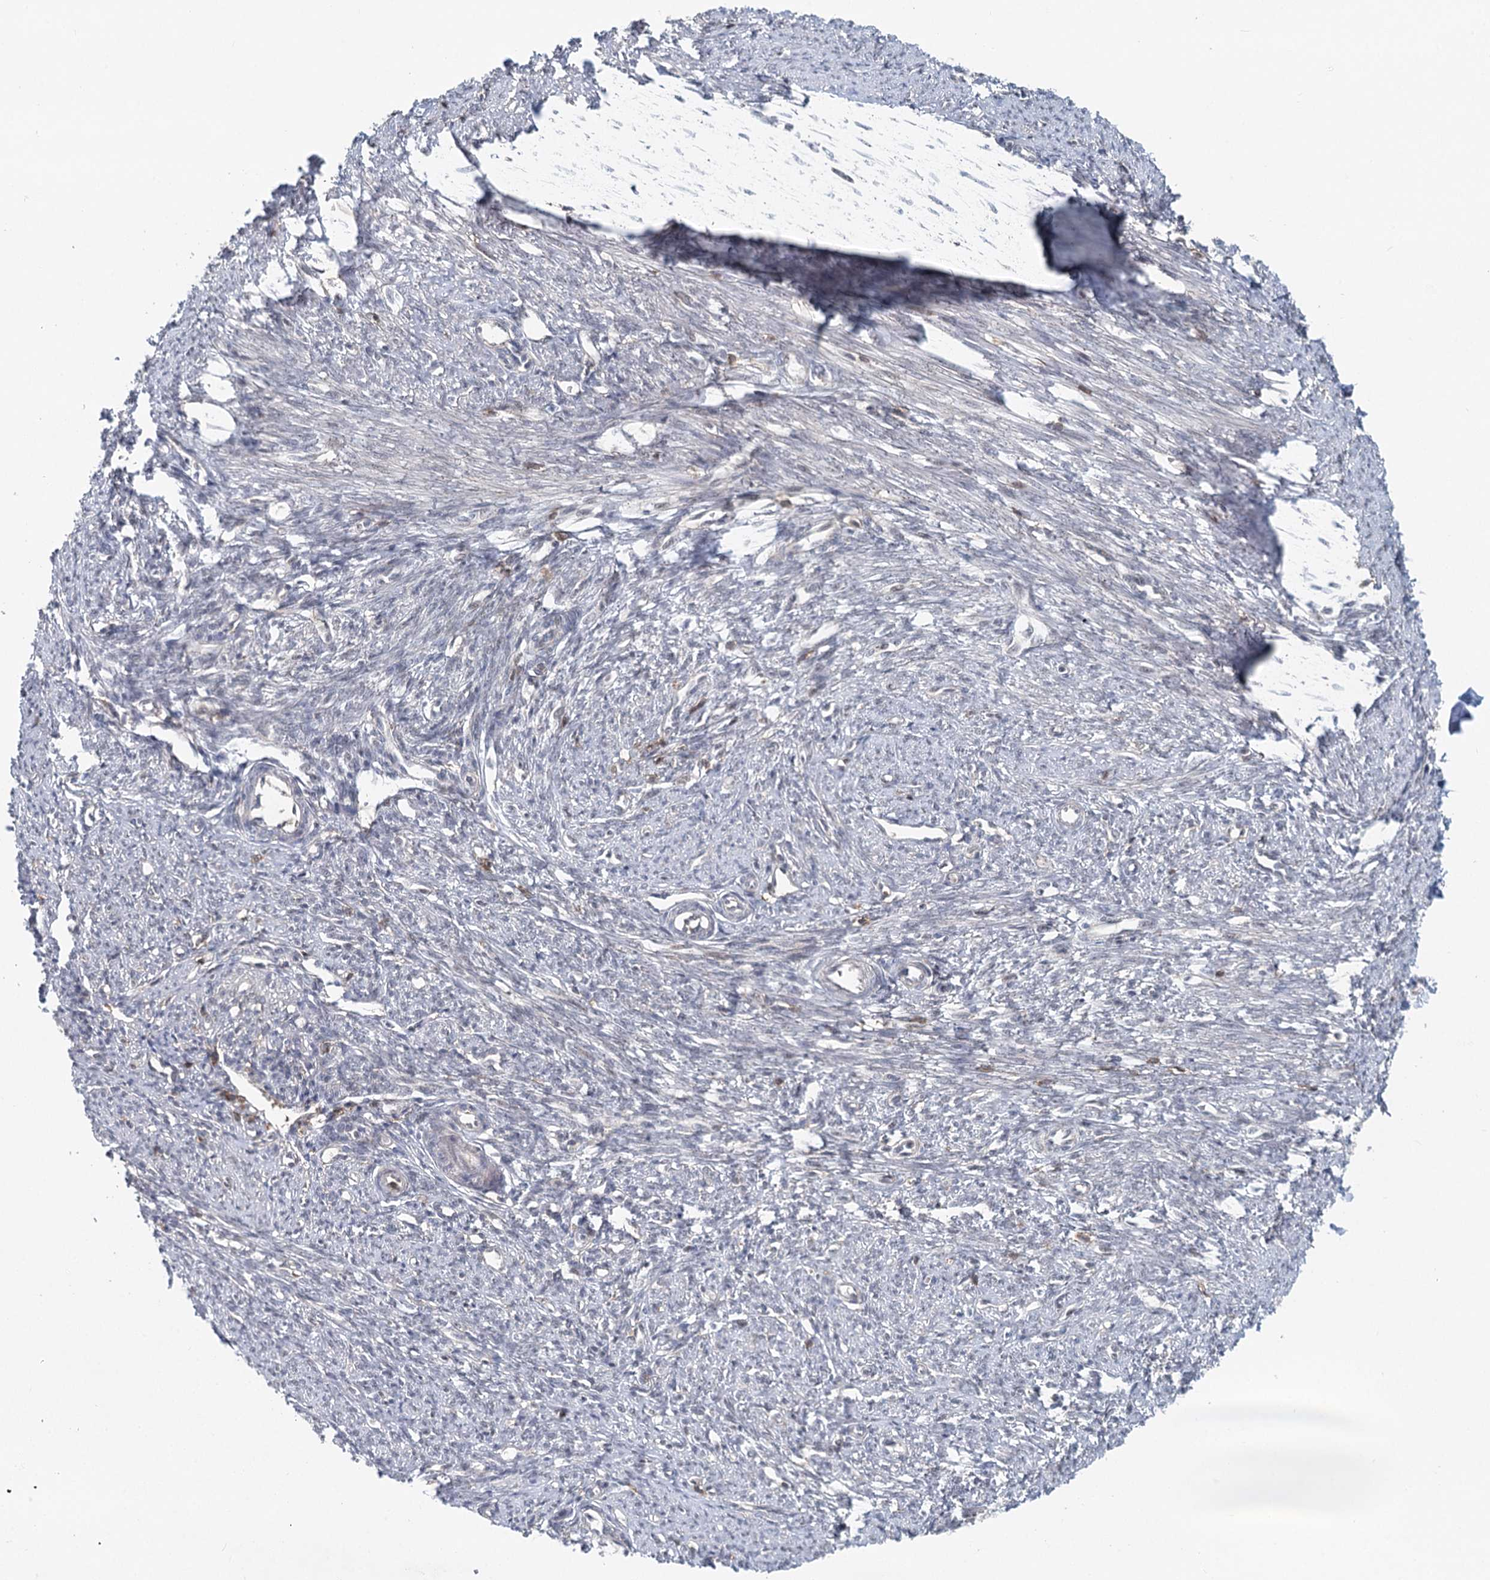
{"staining": {"intensity": "negative", "quantity": "none", "location": "none"}, "tissue": "smooth muscle", "cell_type": "Smooth muscle cells", "image_type": "normal", "snomed": [{"axis": "morphology", "description": "Normal tissue, NOS"}, {"axis": "topography", "description": "Smooth muscle"}, {"axis": "topography", "description": "Uterus"}], "caption": "Immunohistochemistry (IHC) photomicrograph of unremarkable smooth muscle stained for a protein (brown), which demonstrates no staining in smooth muscle cells.", "gene": "CDC42SE2", "patient": {"sex": "female", "age": 59}}